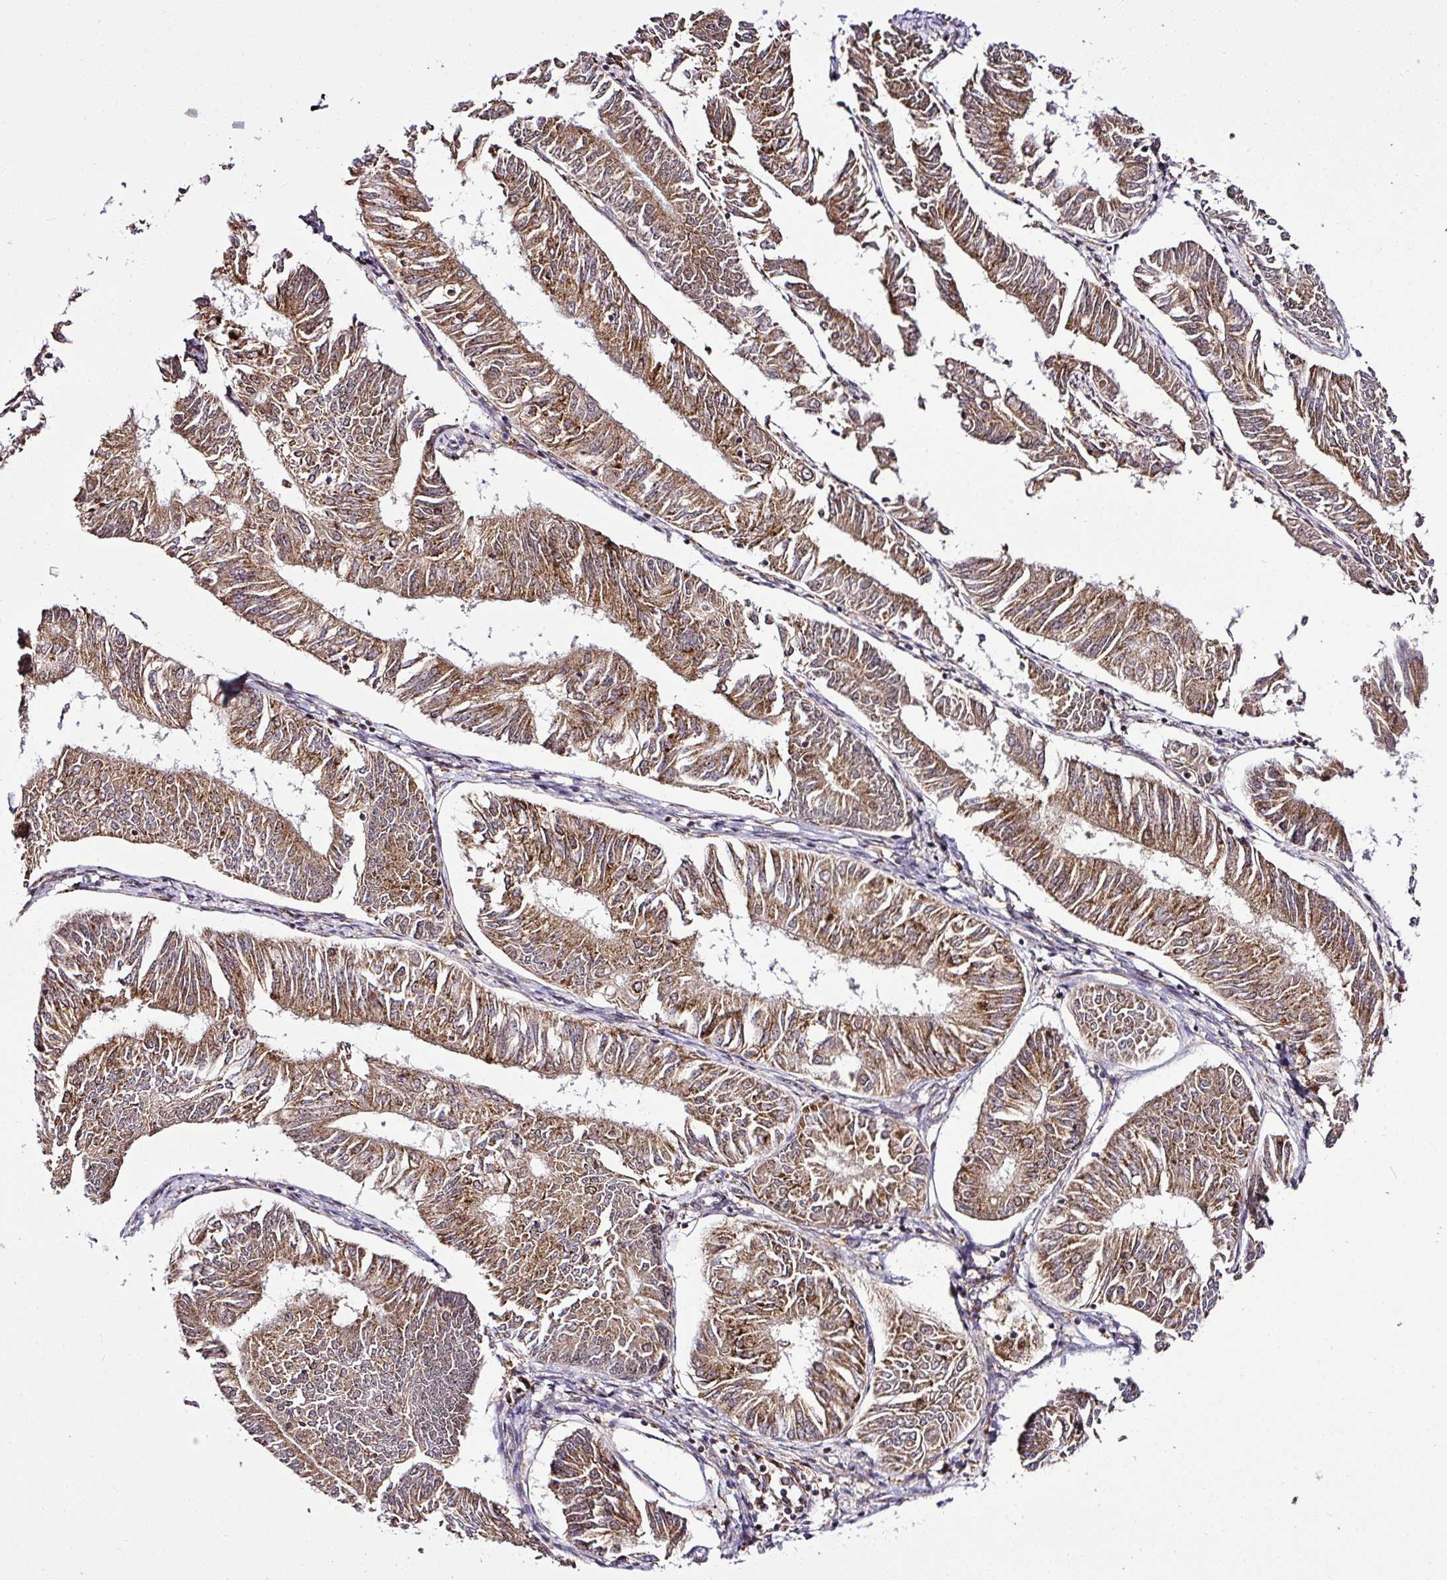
{"staining": {"intensity": "moderate", "quantity": ">75%", "location": "cytoplasmic/membranous"}, "tissue": "endometrial cancer", "cell_type": "Tumor cells", "image_type": "cancer", "snomed": [{"axis": "morphology", "description": "Adenocarcinoma, NOS"}, {"axis": "topography", "description": "Endometrium"}], "caption": "A brown stain highlights moderate cytoplasmic/membranous expression of a protein in human endometrial cancer (adenocarcinoma) tumor cells.", "gene": "FAM153A", "patient": {"sex": "female", "age": 58}}